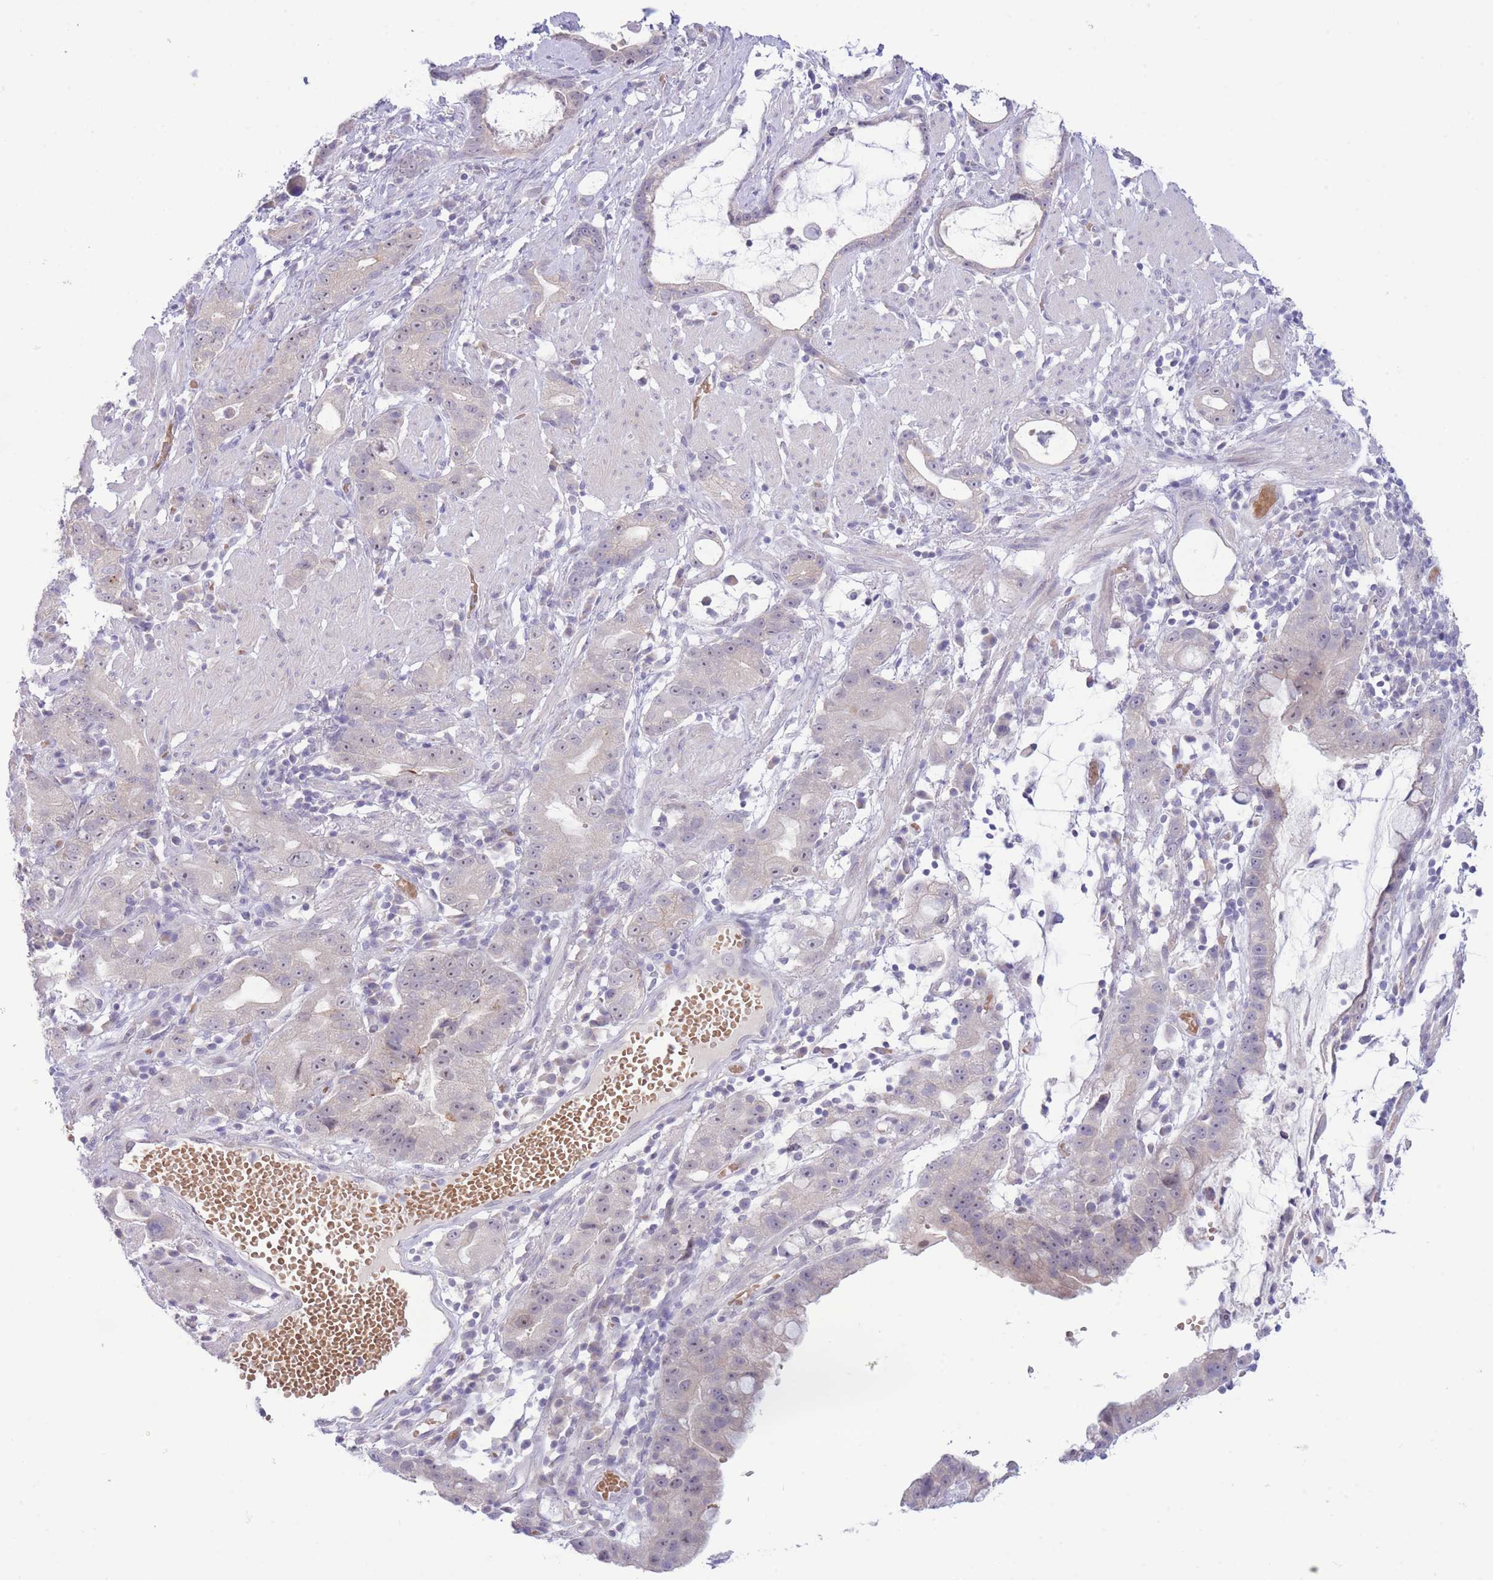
{"staining": {"intensity": "negative", "quantity": "none", "location": "none"}, "tissue": "stomach cancer", "cell_type": "Tumor cells", "image_type": "cancer", "snomed": [{"axis": "morphology", "description": "Adenocarcinoma, NOS"}, {"axis": "topography", "description": "Stomach"}], "caption": "The image displays no significant staining in tumor cells of adenocarcinoma (stomach). Nuclei are stained in blue.", "gene": "FBXO46", "patient": {"sex": "male", "age": 55}}